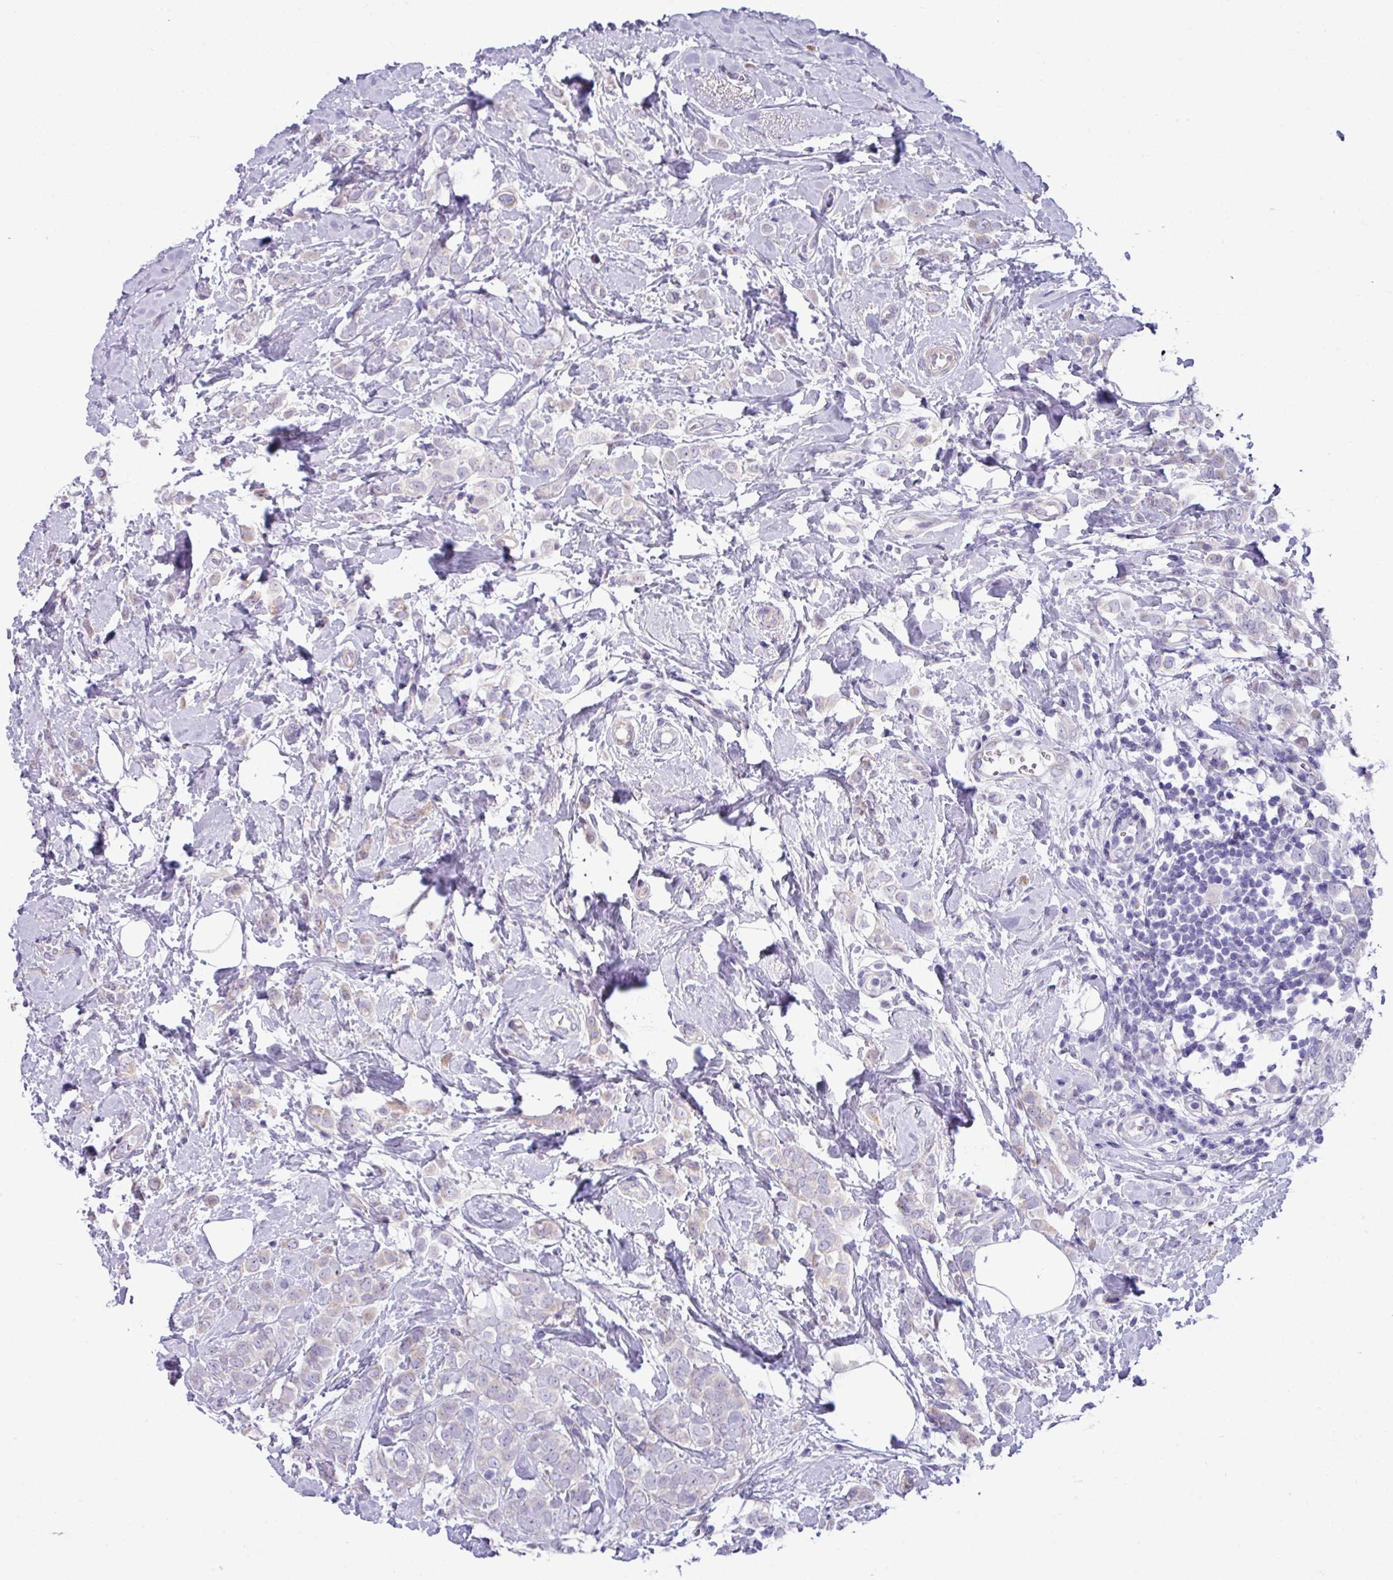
{"staining": {"intensity": "negative", "quantity": "none", "location": "none"}, "tissue": "breast cancer", "cell_type": "Tumor cells", "image_type": "cancer", "snomed": [{"axis": "morphology", "description": "Lobular carcinoma"}, {"axis": "topography", "description": "Breast"}], "caption": "Tumor cells are negative for protein expression in human breast cancer. (DAB (3,3'-diaminobenzidine) immunohistochemistry (IHC) with hematoxylin counter stain).", "gene": "IRGC", "patient": {"sex": "female", "age": 47}}